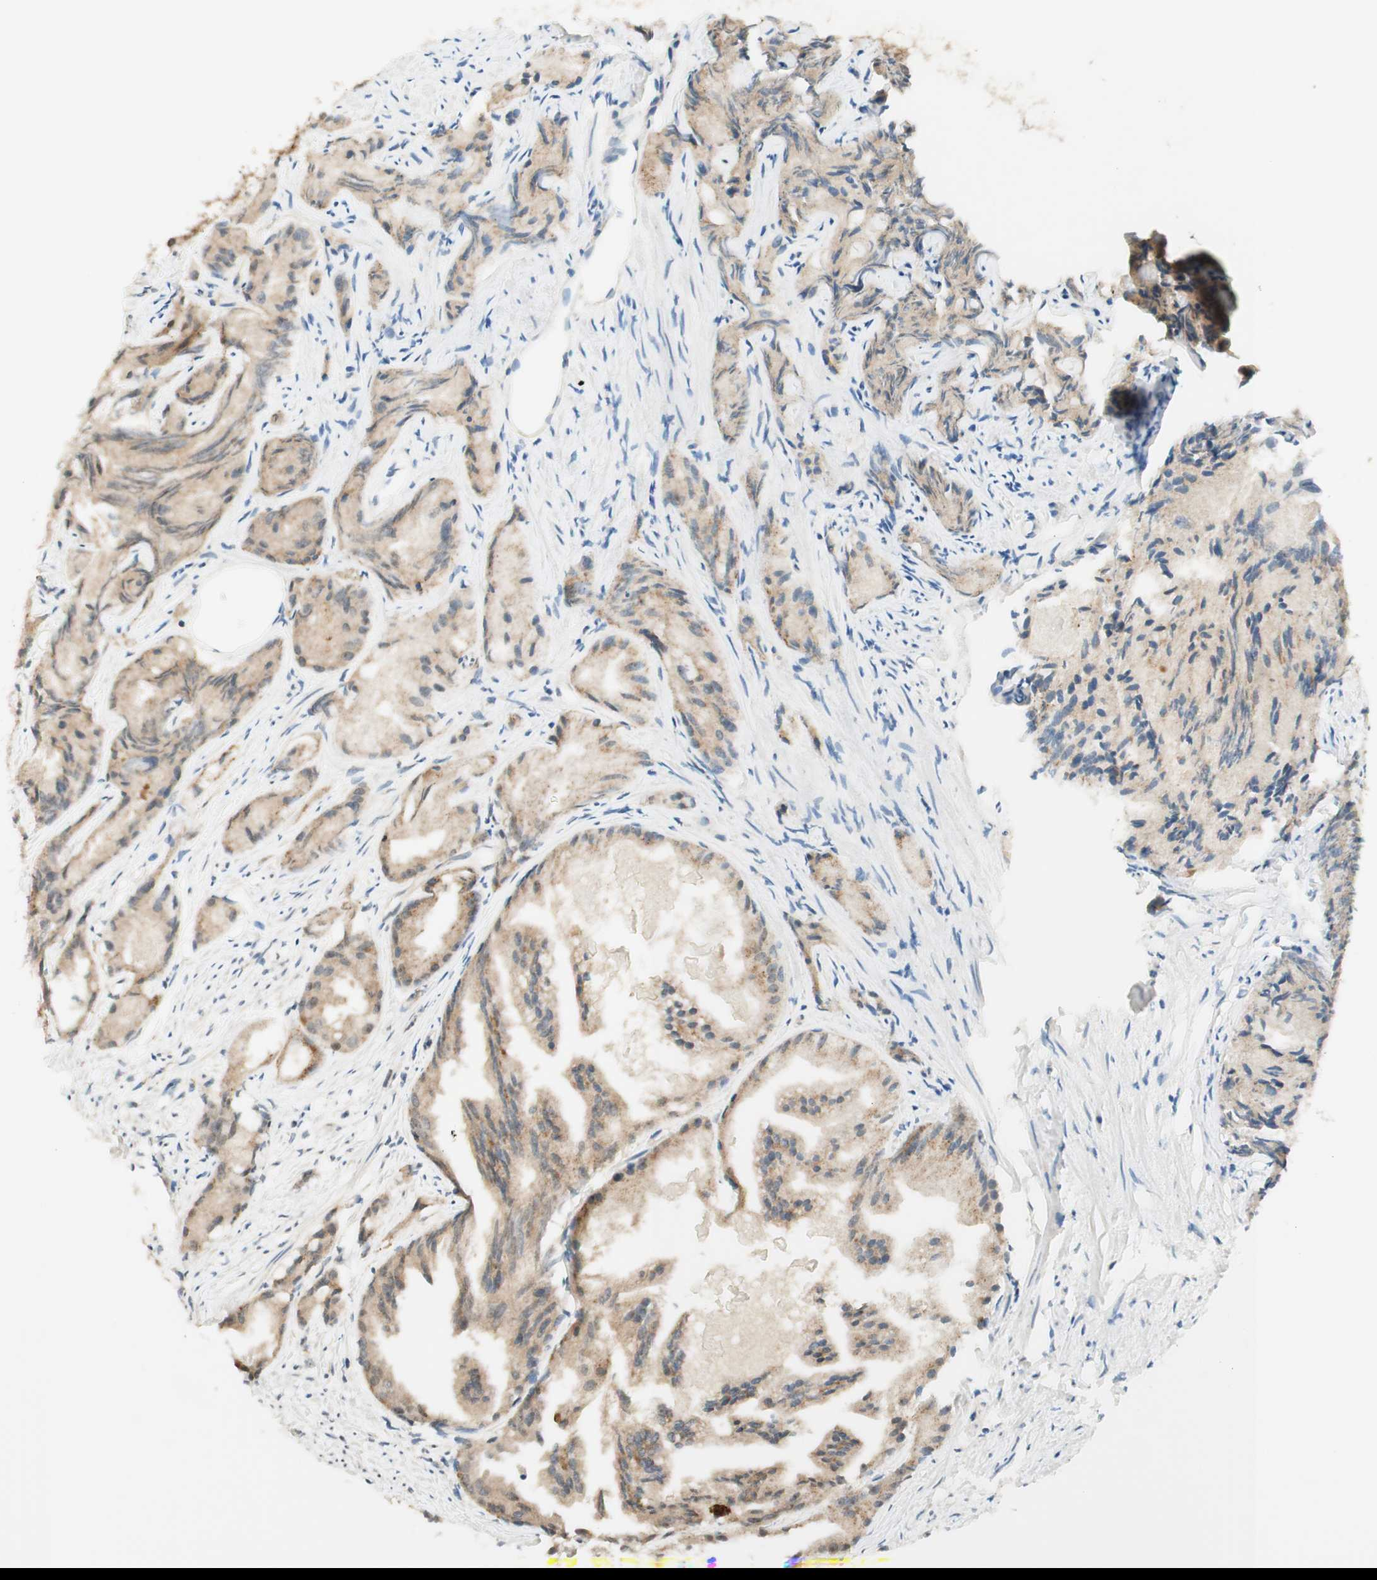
{"staining": {"intensity": "moderate", "quantity": ">75%", "location": "cytoplasmic/membranous"}, "tissue": "prostate cancer", "cell_type": "Tumor cells", "image_type": "cancer", "snomed": [{"axis": "morphology", "description": "Adenocarcinoma, Low grade"}, {"axis": "topography", "description": "Prostate"}], "caption": "Immunohistochemistry (IHC) photomicrograph of neoplastic tissue: human prostate cancer (adenocarcinoma (low-grade)) stained using immunohistochemistry (IHC) demonstrates medium levels of moderate protein expression localized specifically in the cytoplasmic/membranous of tumor cells, appearing as a cytoplasmic/membranous brown color.", "gene": "SPINT2", "patient": {"sex": "male", "age": 72}}